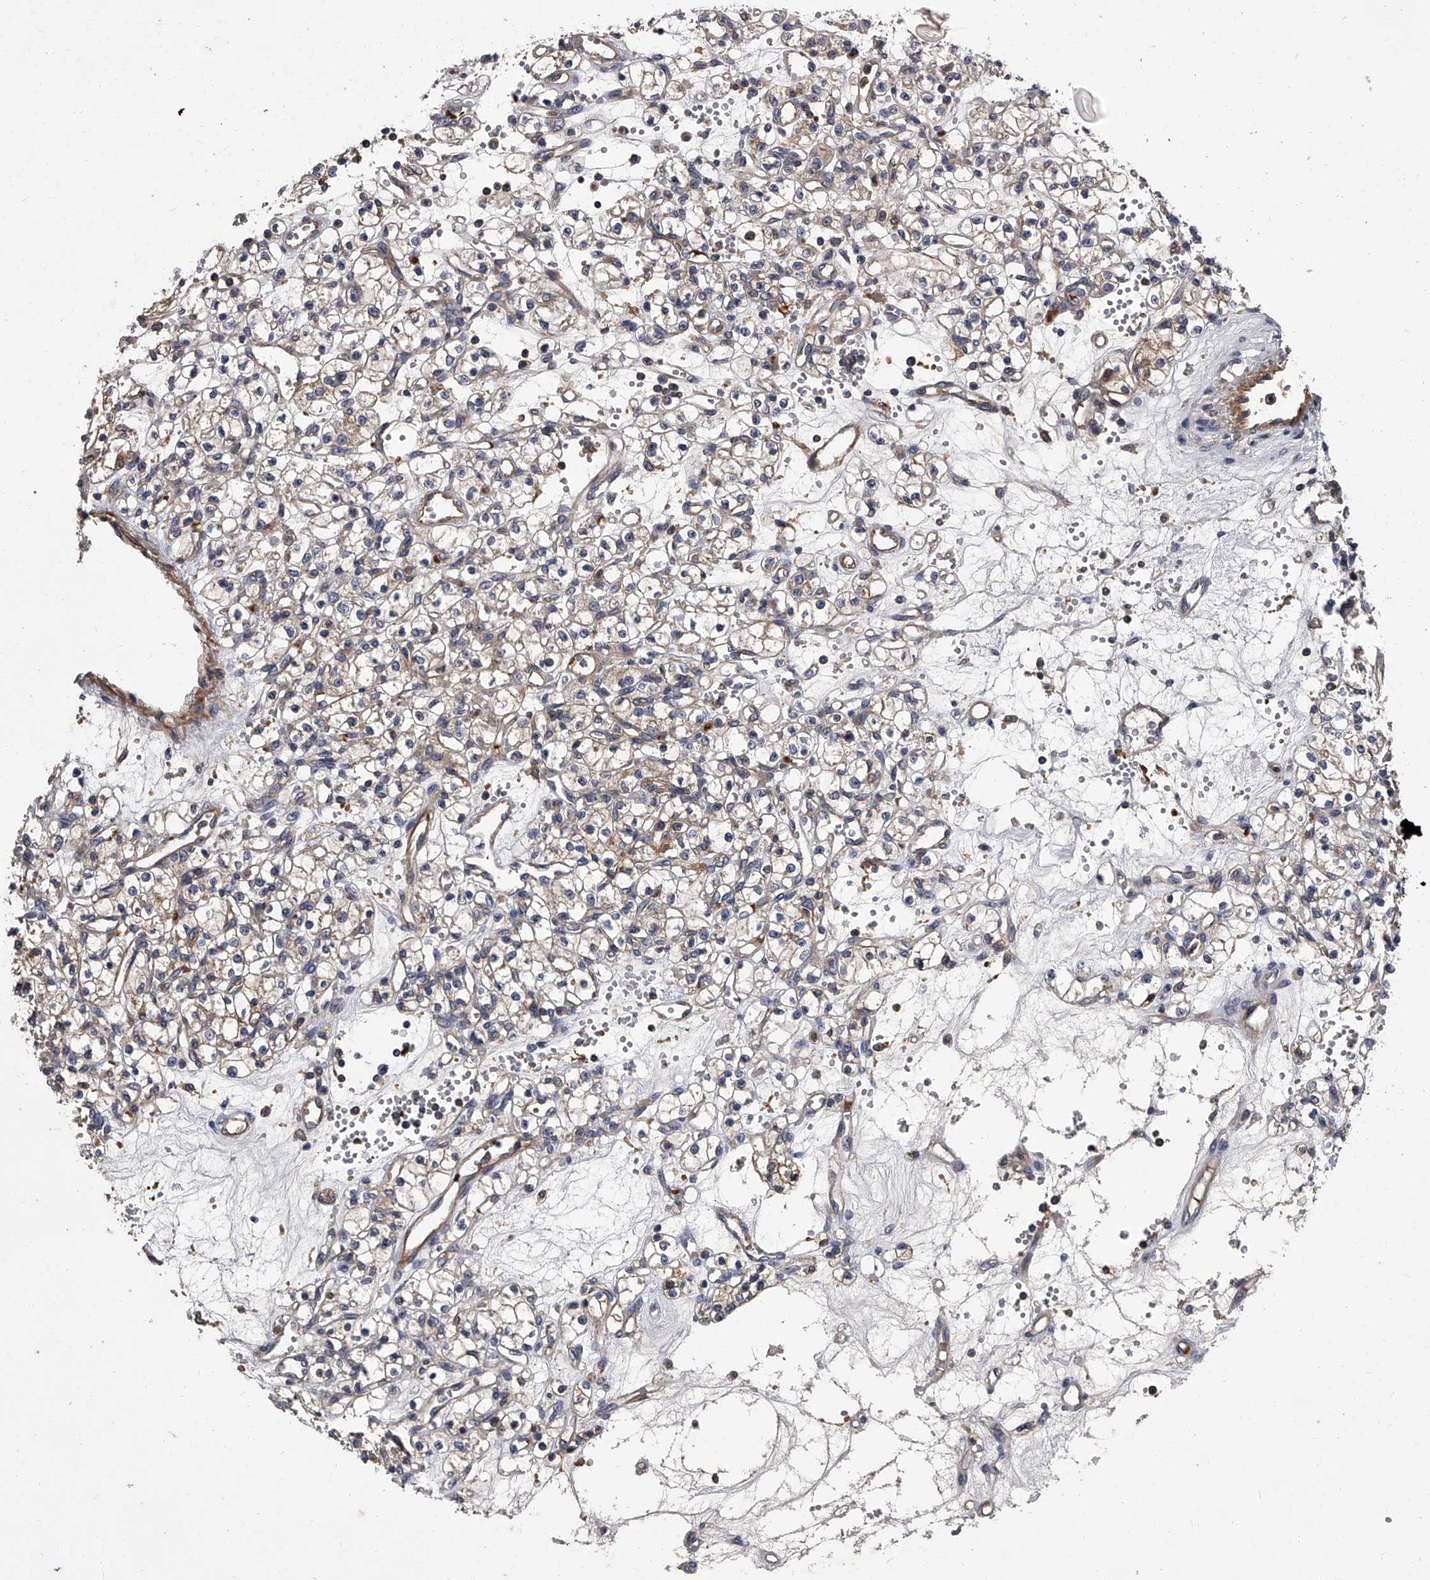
{"staining": {"intensity": "weak", "quantity": "<25%", "location": "cytoplasmic/membranous"}, "tissue": "renal cancer", "cell_type": "Tumor cells", "image_type": "cancer", "snomed": [{"axis": "morphology", "description": "Adenocarcinoma, NOS"}, {"axis": "topography", "description": "Kidney"}], "caption": "This is an immunohistochemistry (IHC) image of adenocarcinoma (renal). There is no expression in tumor cells.", "gene": "STK36", "patient": {"sex": "female", "age": 59}}